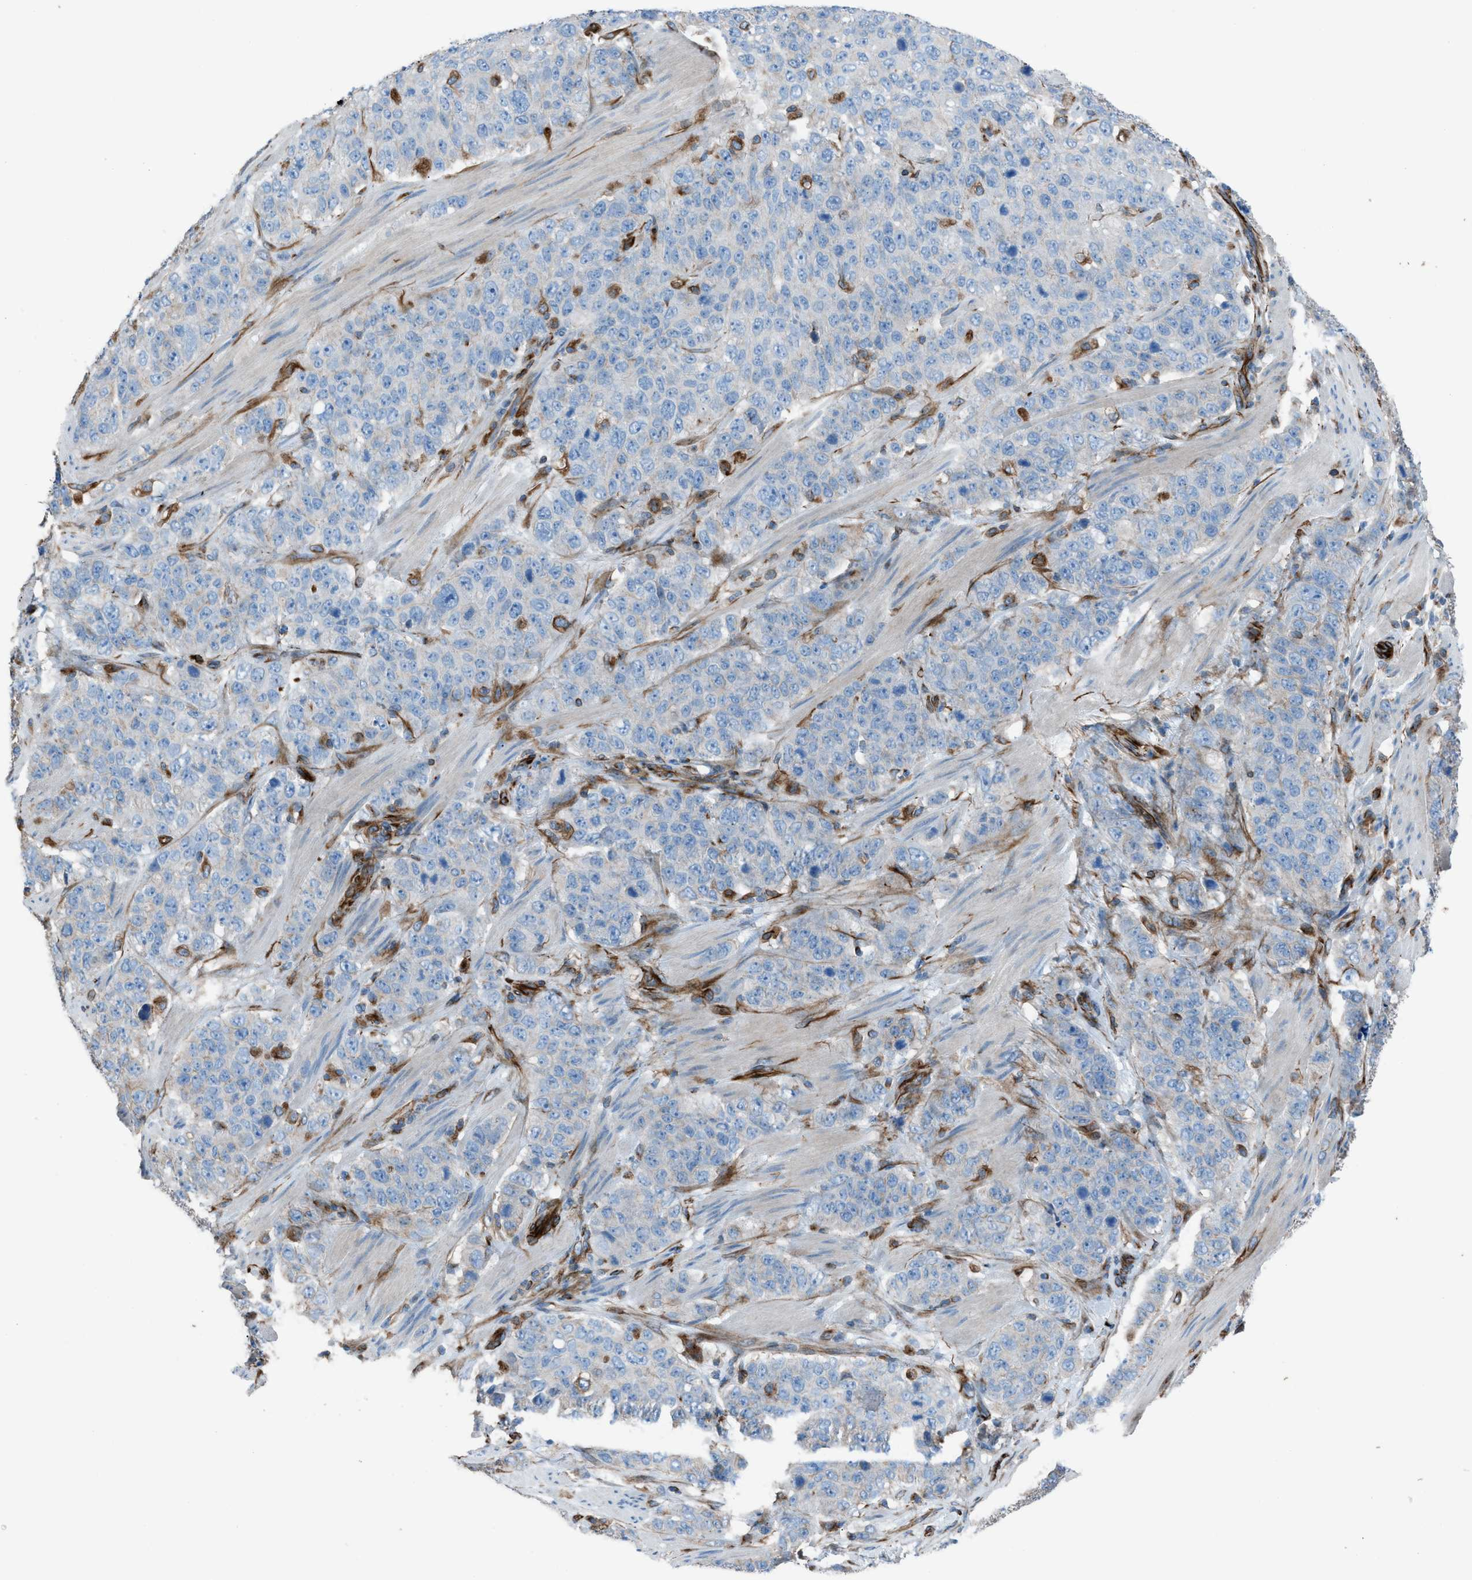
{"staining": {"intensity": "negative", "quantity": "none", "location": "none"}, "tissue": "stomach cancer", "cell_type": "Tumor cells", "image_type": "cancer", "snomed": [{"axis": "morphology", "description": "Adenocarcinoma, NOS"}, {"axis": "topography", "description": "Stomach"}], "caption": "DAB (3,3'-diaminobenzidine) immunohistochemical staining of adenocarcinoma (stomach) shows no significant positivity in tumor cells.", "gene": "CABP7", "patient": {"sex": "male", "age": 48}}